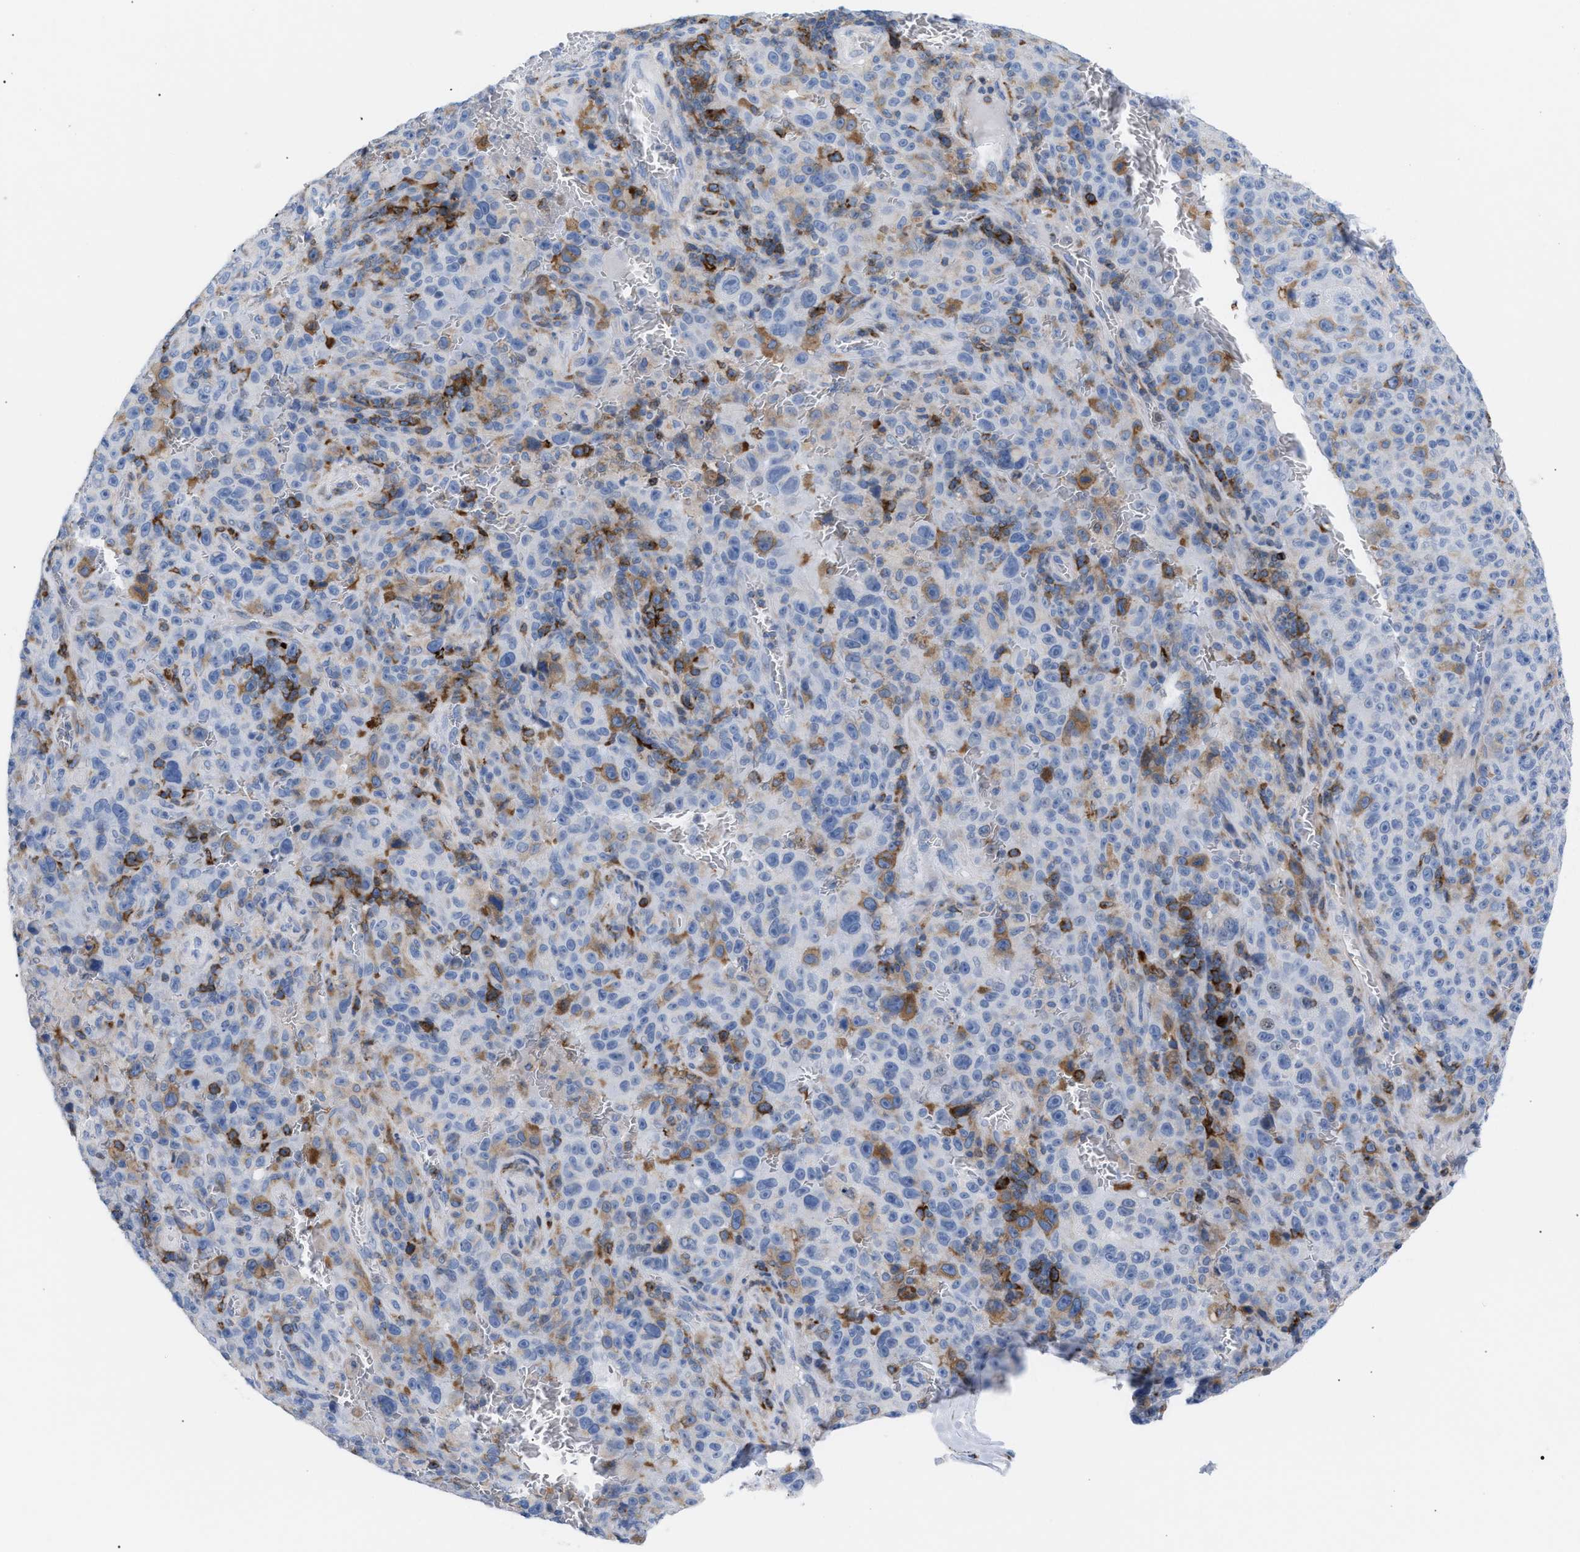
{"staining": {"intensity": "moderate", "quantity": "<25%", "location": "cytoplasmic/membranous"}, "tissue": "melanoma", "cell_type": "Tumor cells", "image_type": "cancer", "snomed": [{"axis": "morphology", "description": "Malignant melanoma, NOS"}, {"axis": "topography", "description": "Skin"}], "caption": "Malignant melanoma stained with immunohistochemistry (IHC) reveals moderate cytoplasmic/membranous positivity in approximately <25% of tumor cells. (DAB IHC, brown staining for protein, blue staining for nuclei).", "gene": "TACC3", "patient": {"sex": "female", "age": 82}}